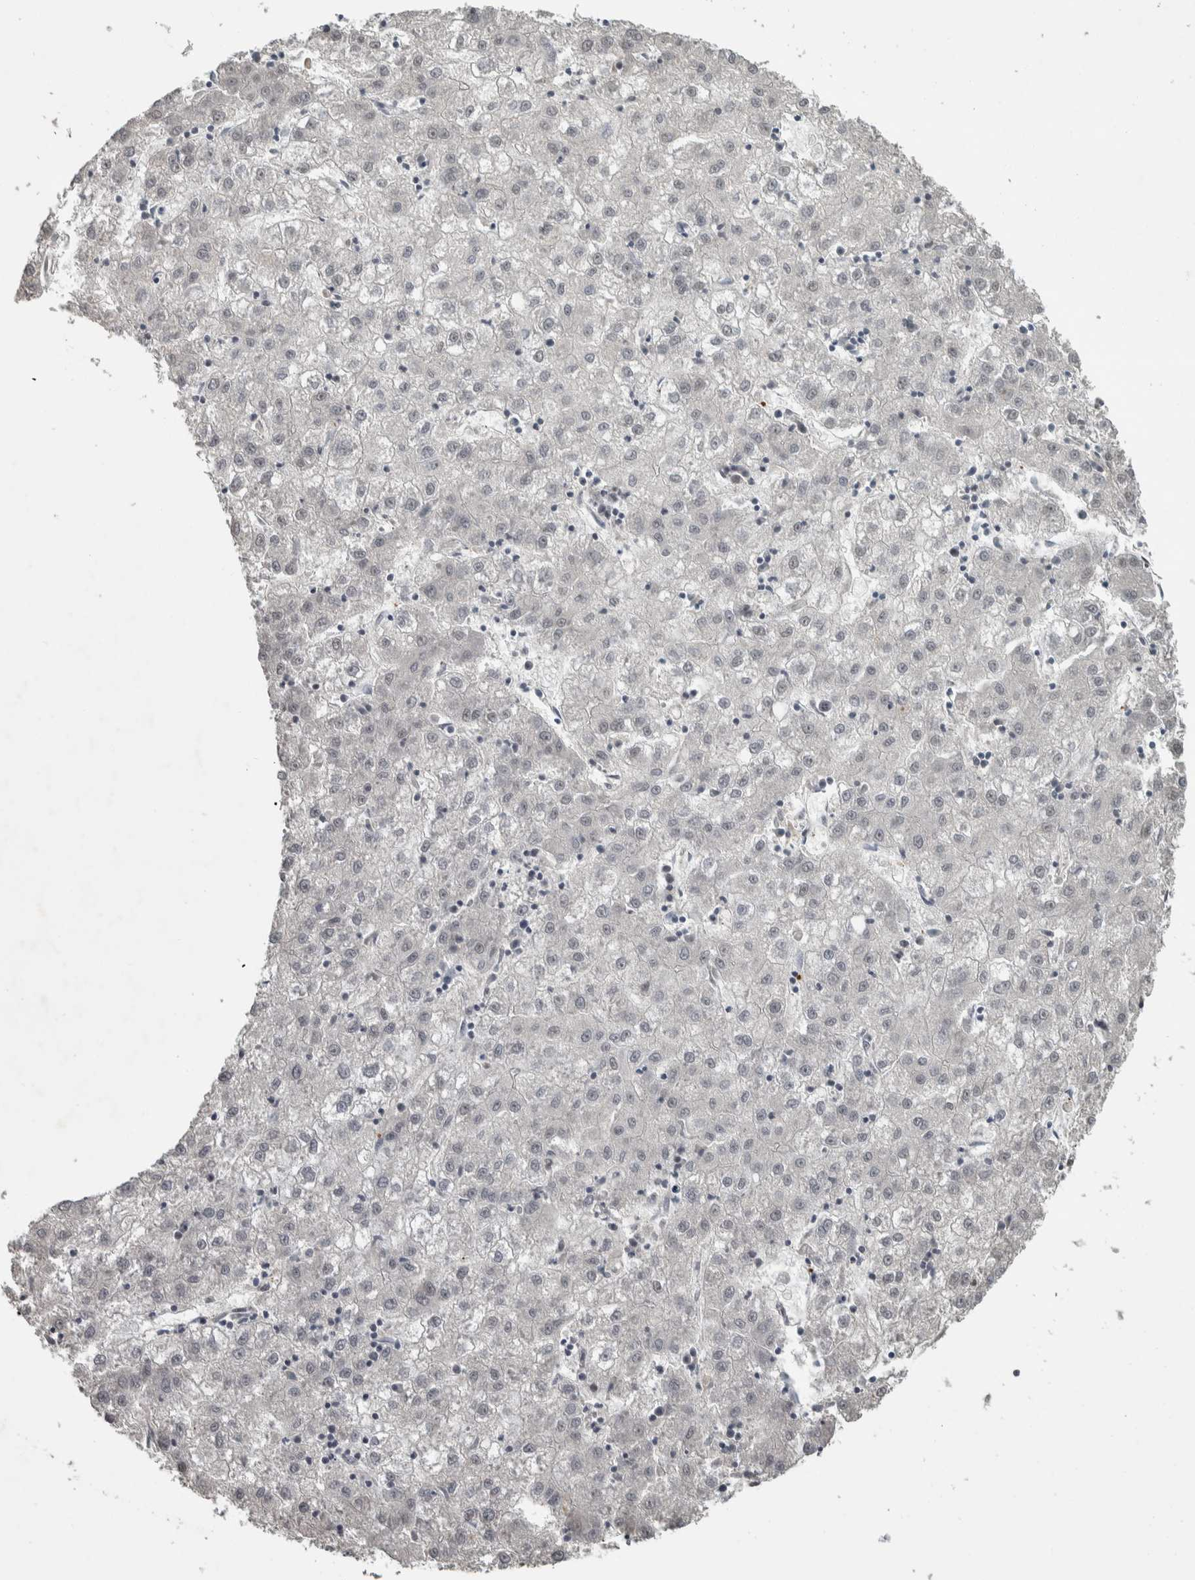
{"staining": {"intensity": "weak", "quantity": "<25%", "location": "nuclear"}, "tissue": "liver cancer", "cell_type": "Tumor cells", "image_type": "cancer", "snomed": [{"axis": "morphology", "description": "Carcinoma, Hepatocellular, NOS"}, {"axis": "topography", "description": "Liver"}], "caption": "DAB (3,3'-diaminobenzidine) immunohistochemical staining of human liver hepatocellular carcinoma displays no significant positivity in tumor cells. (Stains: DAB (3,3'-diaminobenzidine) immunohistochemistry with hematoxylin counter stain, Microscopy: brightfield microscopy at high magnification).", "gene": "DDX42", "patient": {"sex": "male", "age": 72}}